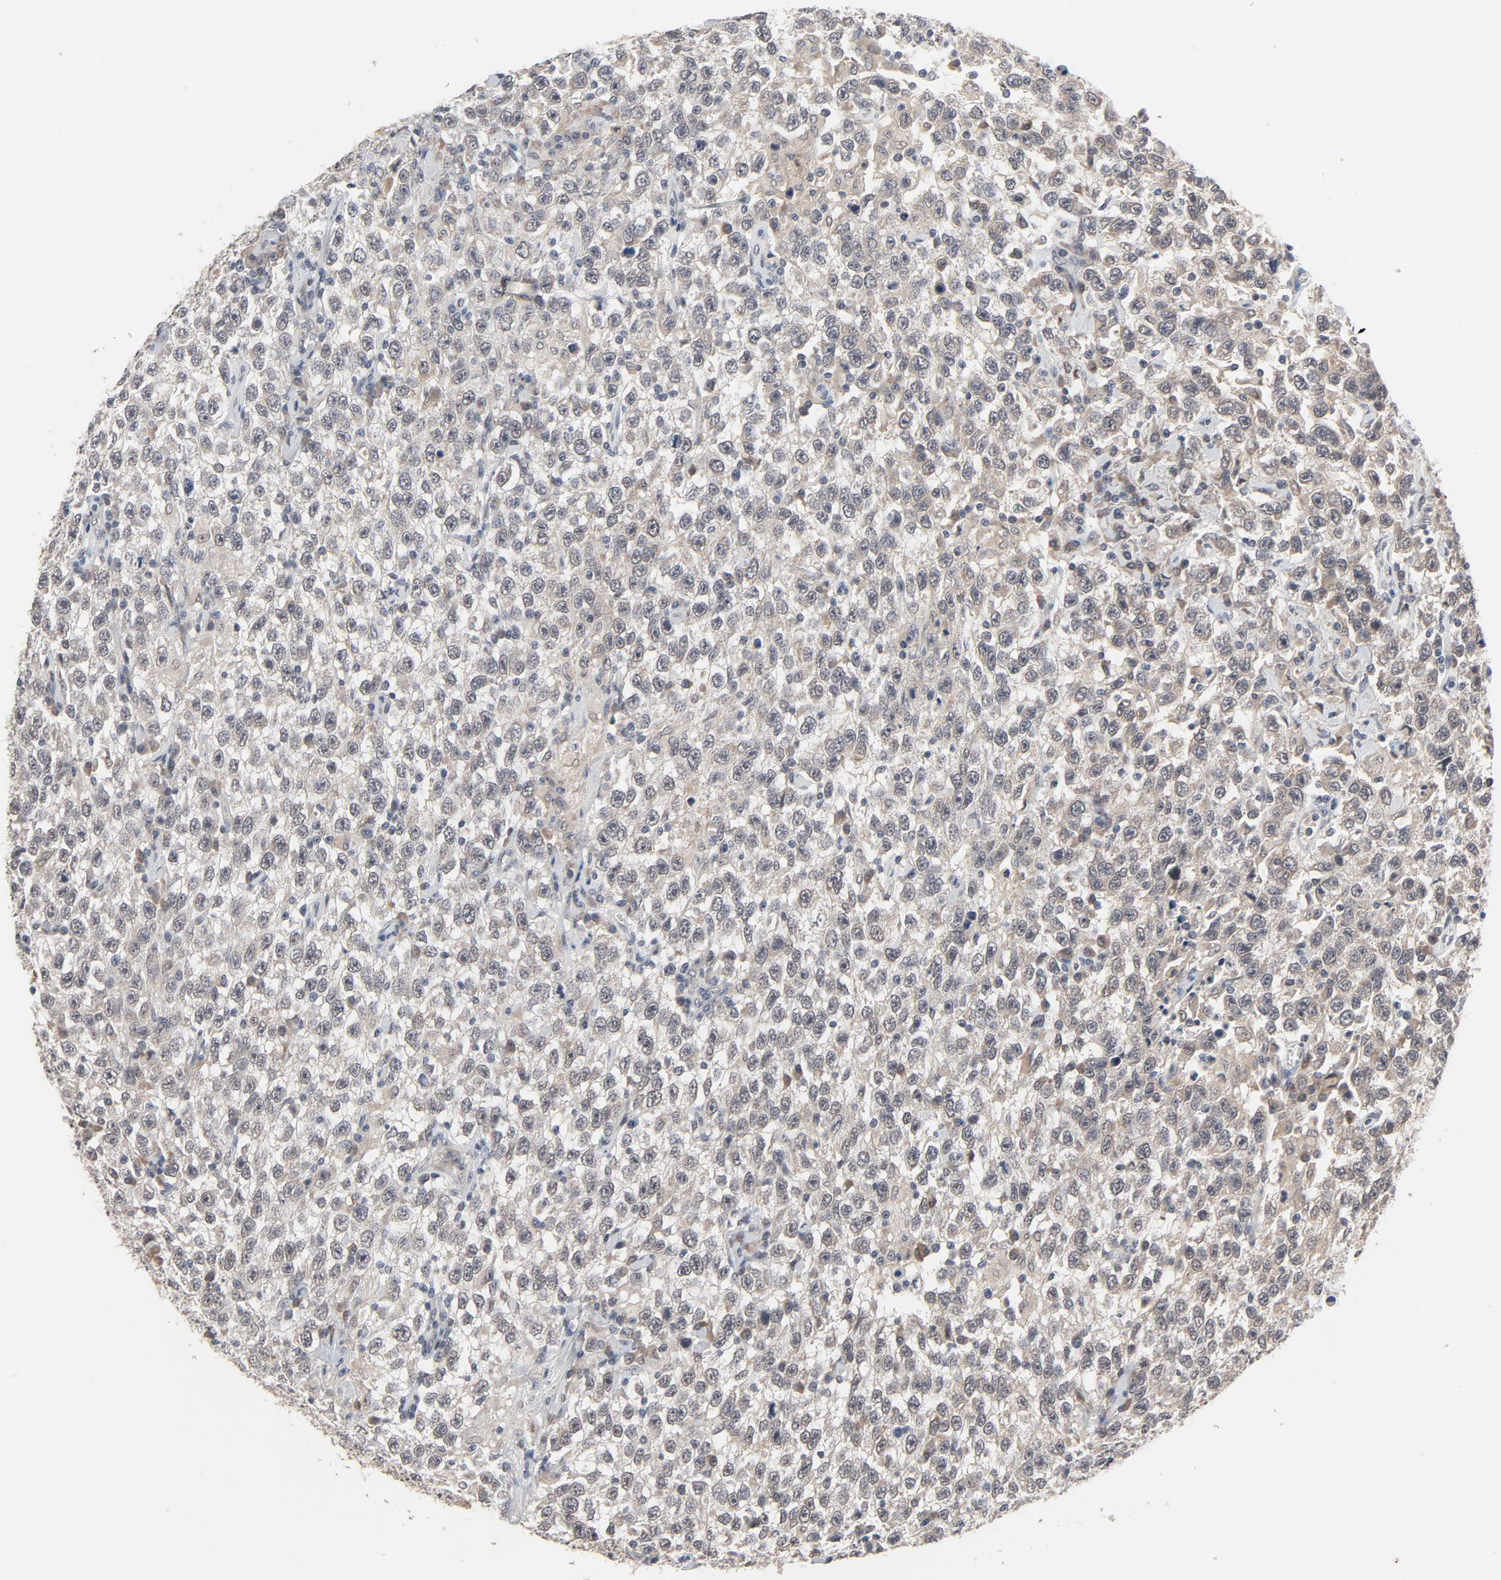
{"staining": {"intensity": "negative", "quantity": "none", "location": "none"}, "tissue": "testis cancer", "cell_type": "Tumor cells", "image_type": "cancer", "snomed": [{"axis": "morphology", "description": "Seminoma, NOS"}, {"axis": "topography", "description": "Testis"}], "caption": "Tumor cells show no significant expression in testis seminoma. (Stains: DAB (3,3'-diaminobenzidine) immunohistochemistry with hematoxylin counter stain, Microscopy: brightfield microscopy at high magnification).", "gene": "MT3", "patient": {"sex": "male", "age": 41}}